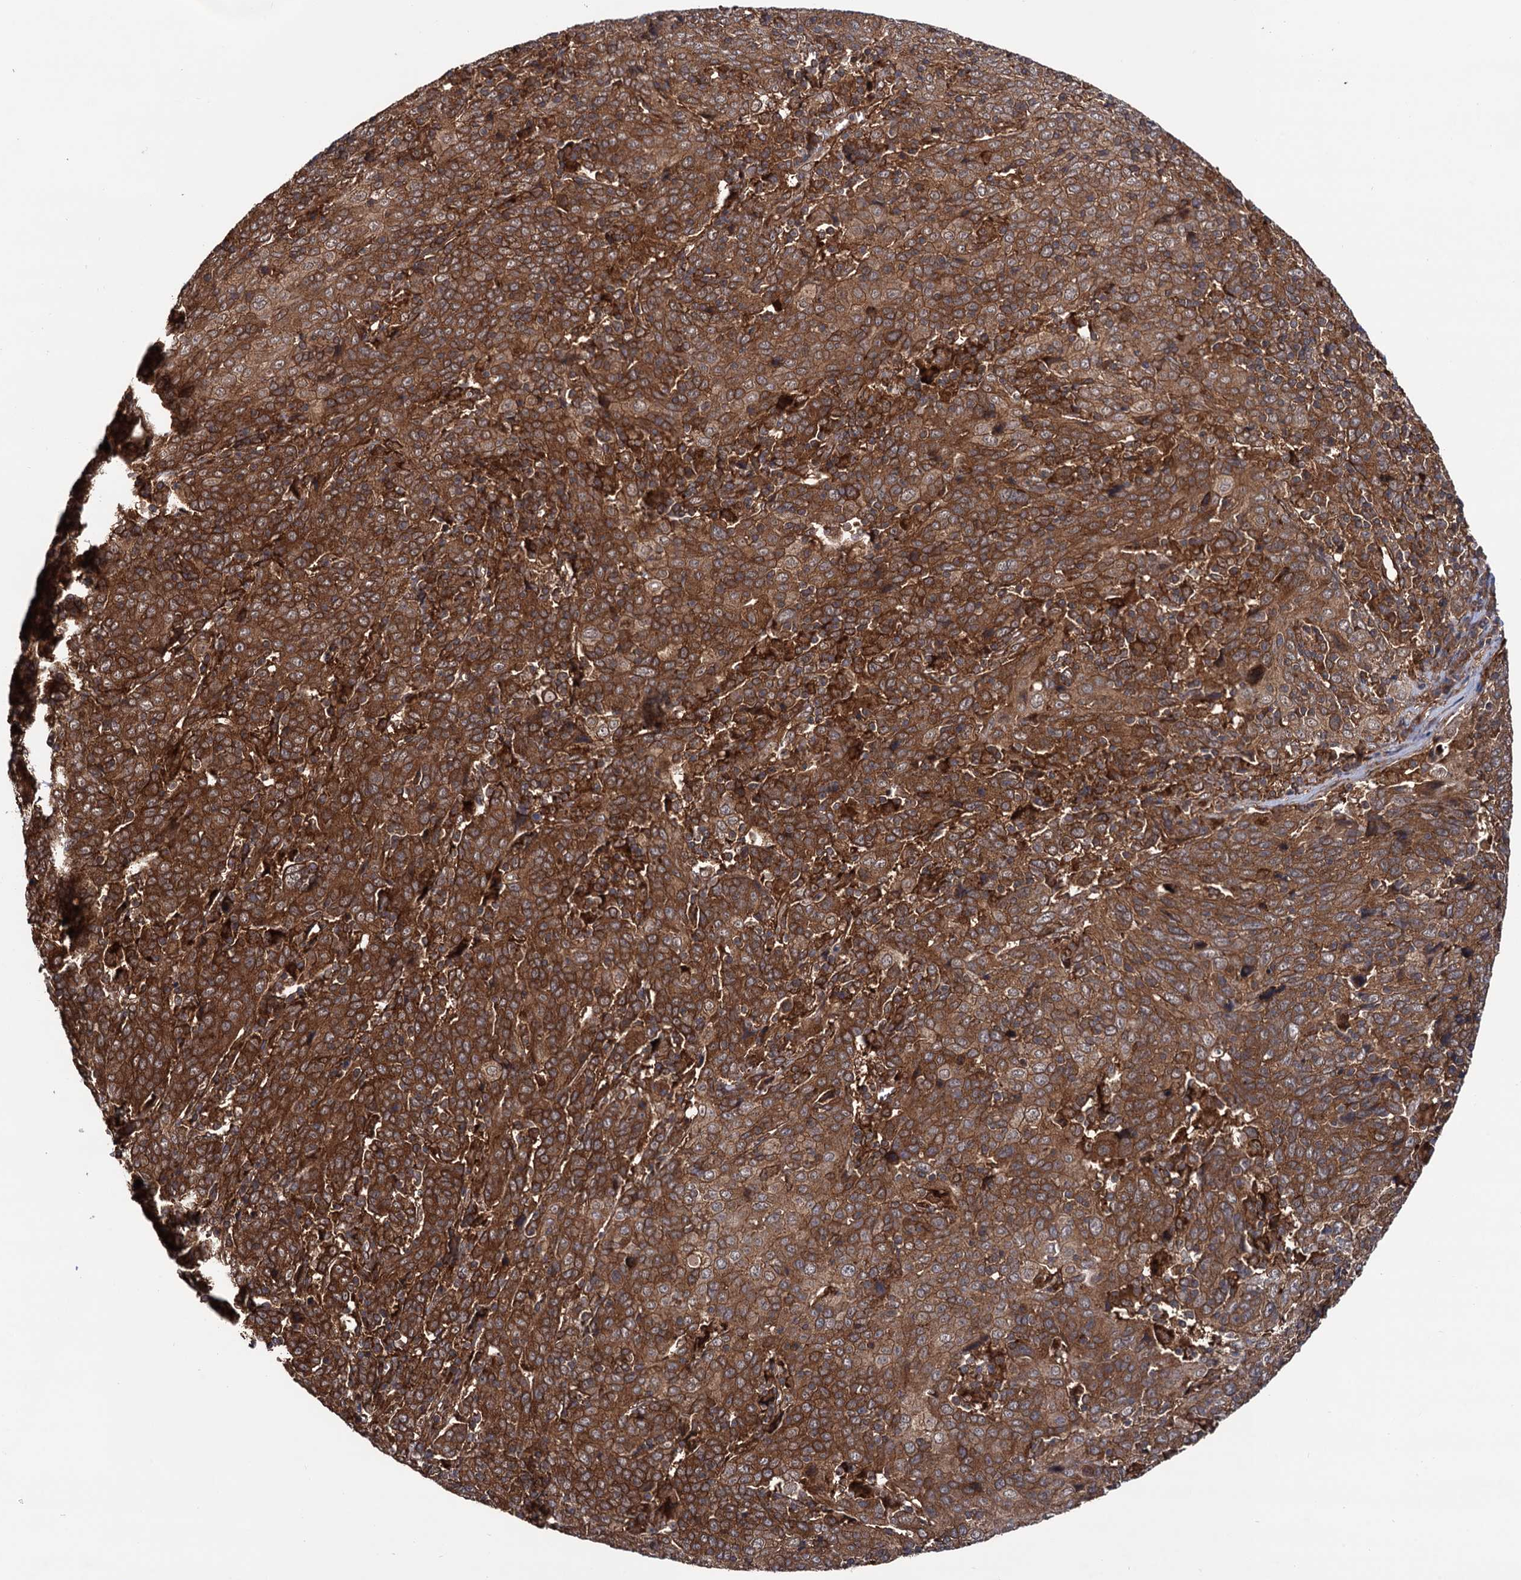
{"staining": {"intensity": "strong", "quantity": ">75%", "location": "cytoplasmic/membranous"}, "tissue": "cervical cancer", "cell_type": "Tumor cells", "image_type": "cancer", "snomed": [{"axis": "morphology", "description": "Squamous cell carcinoma, NOS"}, {"axis": "topography", "description": "Cervix"}], "caption": "Brown immunohistochemical staining in human cervical squamous cell carcinoma reveals strong cytoplasmic/membranous positivity in about >75% of tumor cells.", "gene": "ATP8B4", "patient": {"sex": "female", "age": 67}}